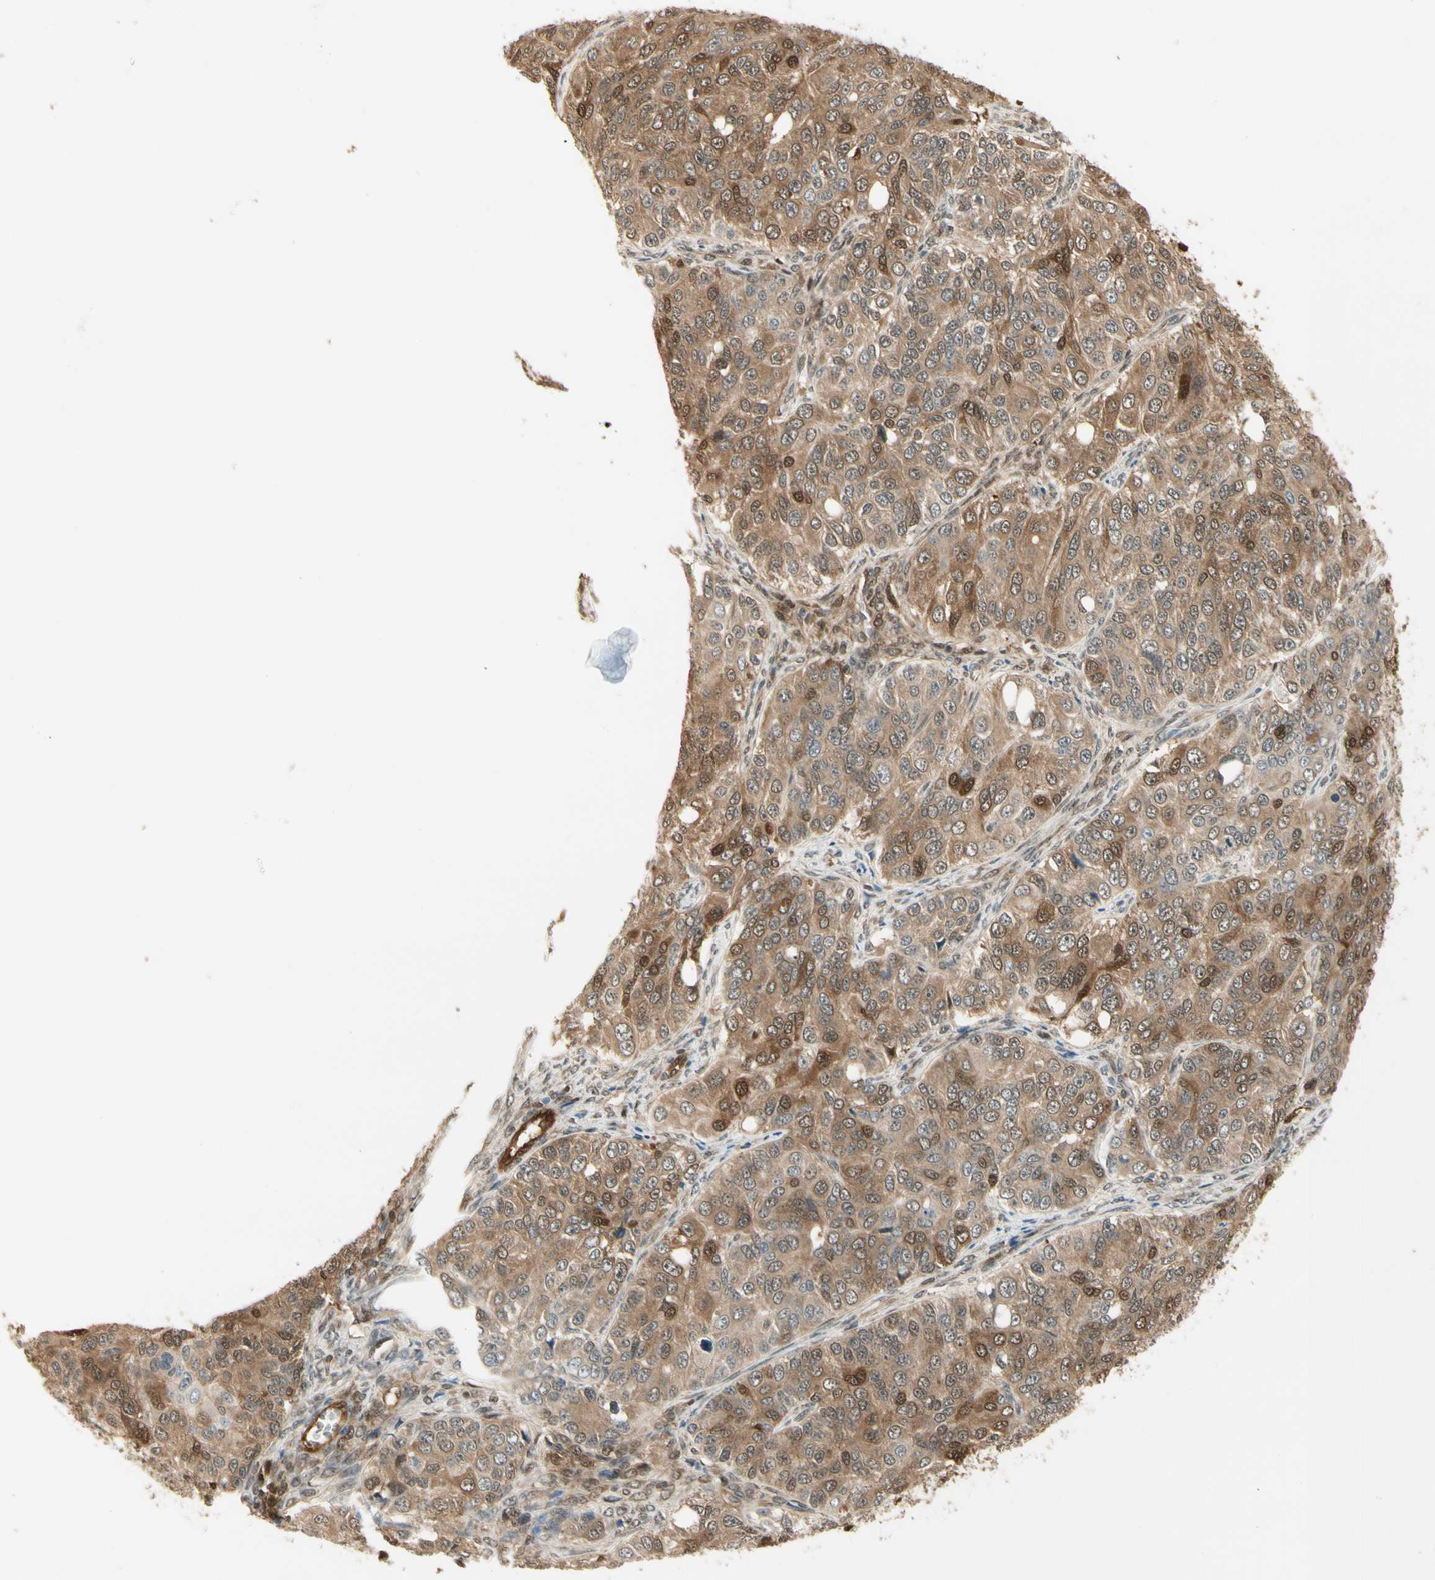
{"staining": {"intensity": "moderate", "quantity": ">75%", "location": "cytoplasmic/membranous,nuclear"}, "tissue": "ovarian cancer", "cell_type": "Tumor cells", "image_type": "cancer", "snomed": [{"axis": "morphology", "description": "Carcinoma, endometroid"}, {"axis": "topography", "description": "Ovary"}], "caption": "A micrograph of endometroid carcinoma (ovarian) stained for a protein reveals moderate cytoplasmic/membranous and nuclear brown staining in tumor cells.", "gene": "SERPINB6", "patient": {"sex": "female", "age": 51}}